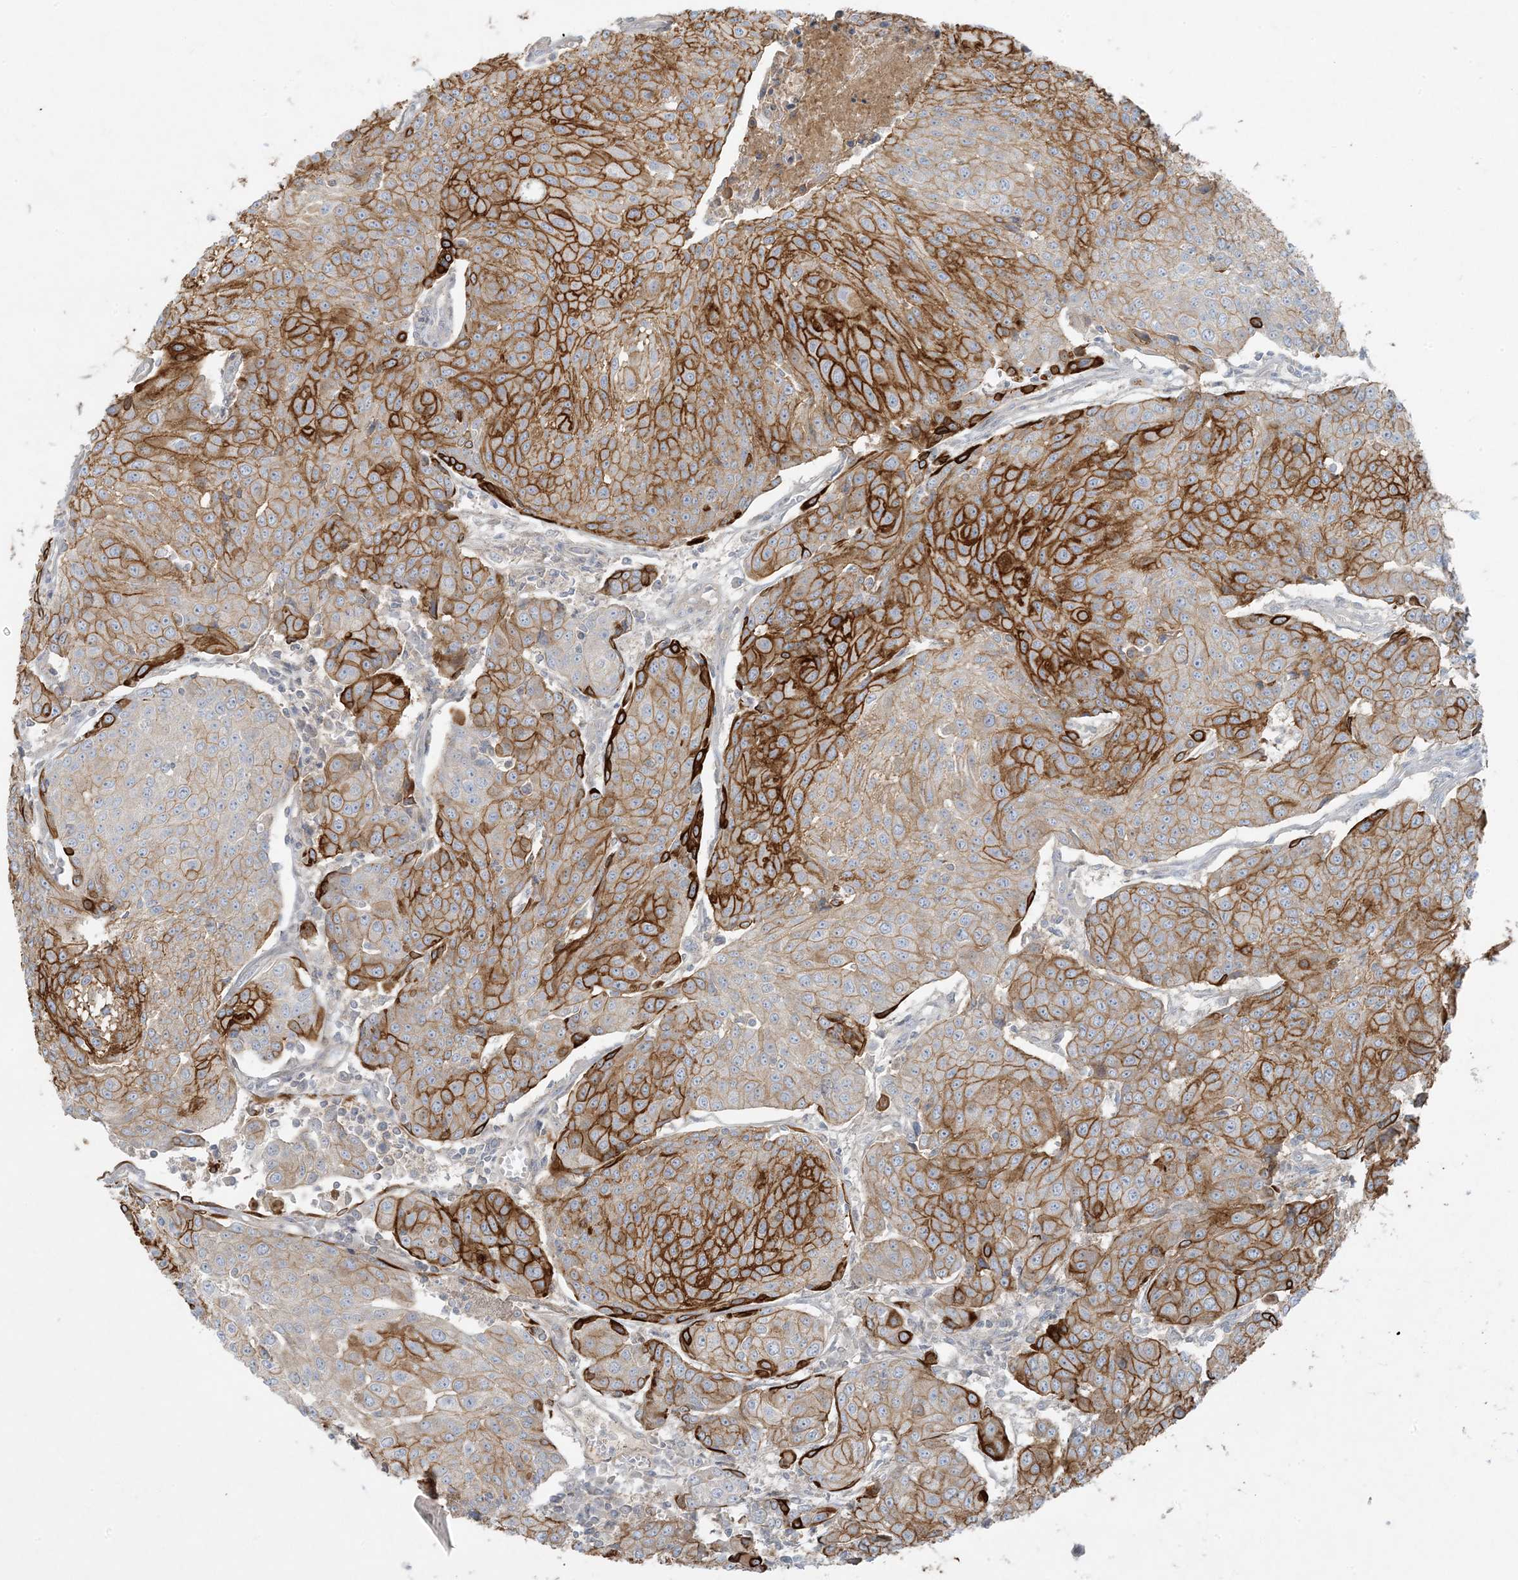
{"staining": {"intensity": "strong", "quantity": "25%-75%", "location": "cytoplasmic/membranous"}, "tissue": "urothelial cancer", "cell_type": "Tumor cells", "image_type": "cancer", "snomed": [{"axis": "morphology", "description": "Urothelial carcinoma, High grade"}, {"axis": "topography", "description": "Urinary bladder"}], "caption": "An immunohistochemistry (IHC) photomicrograph of neoplastic tissue is shown. Protein staining in brown highlights strong cytoplasmic/membranous positivity in high-grade urothelial carcinoma within tumor cells.", "gene": "PIK3R4", "patient": {"sex": "female", "age": 85}}